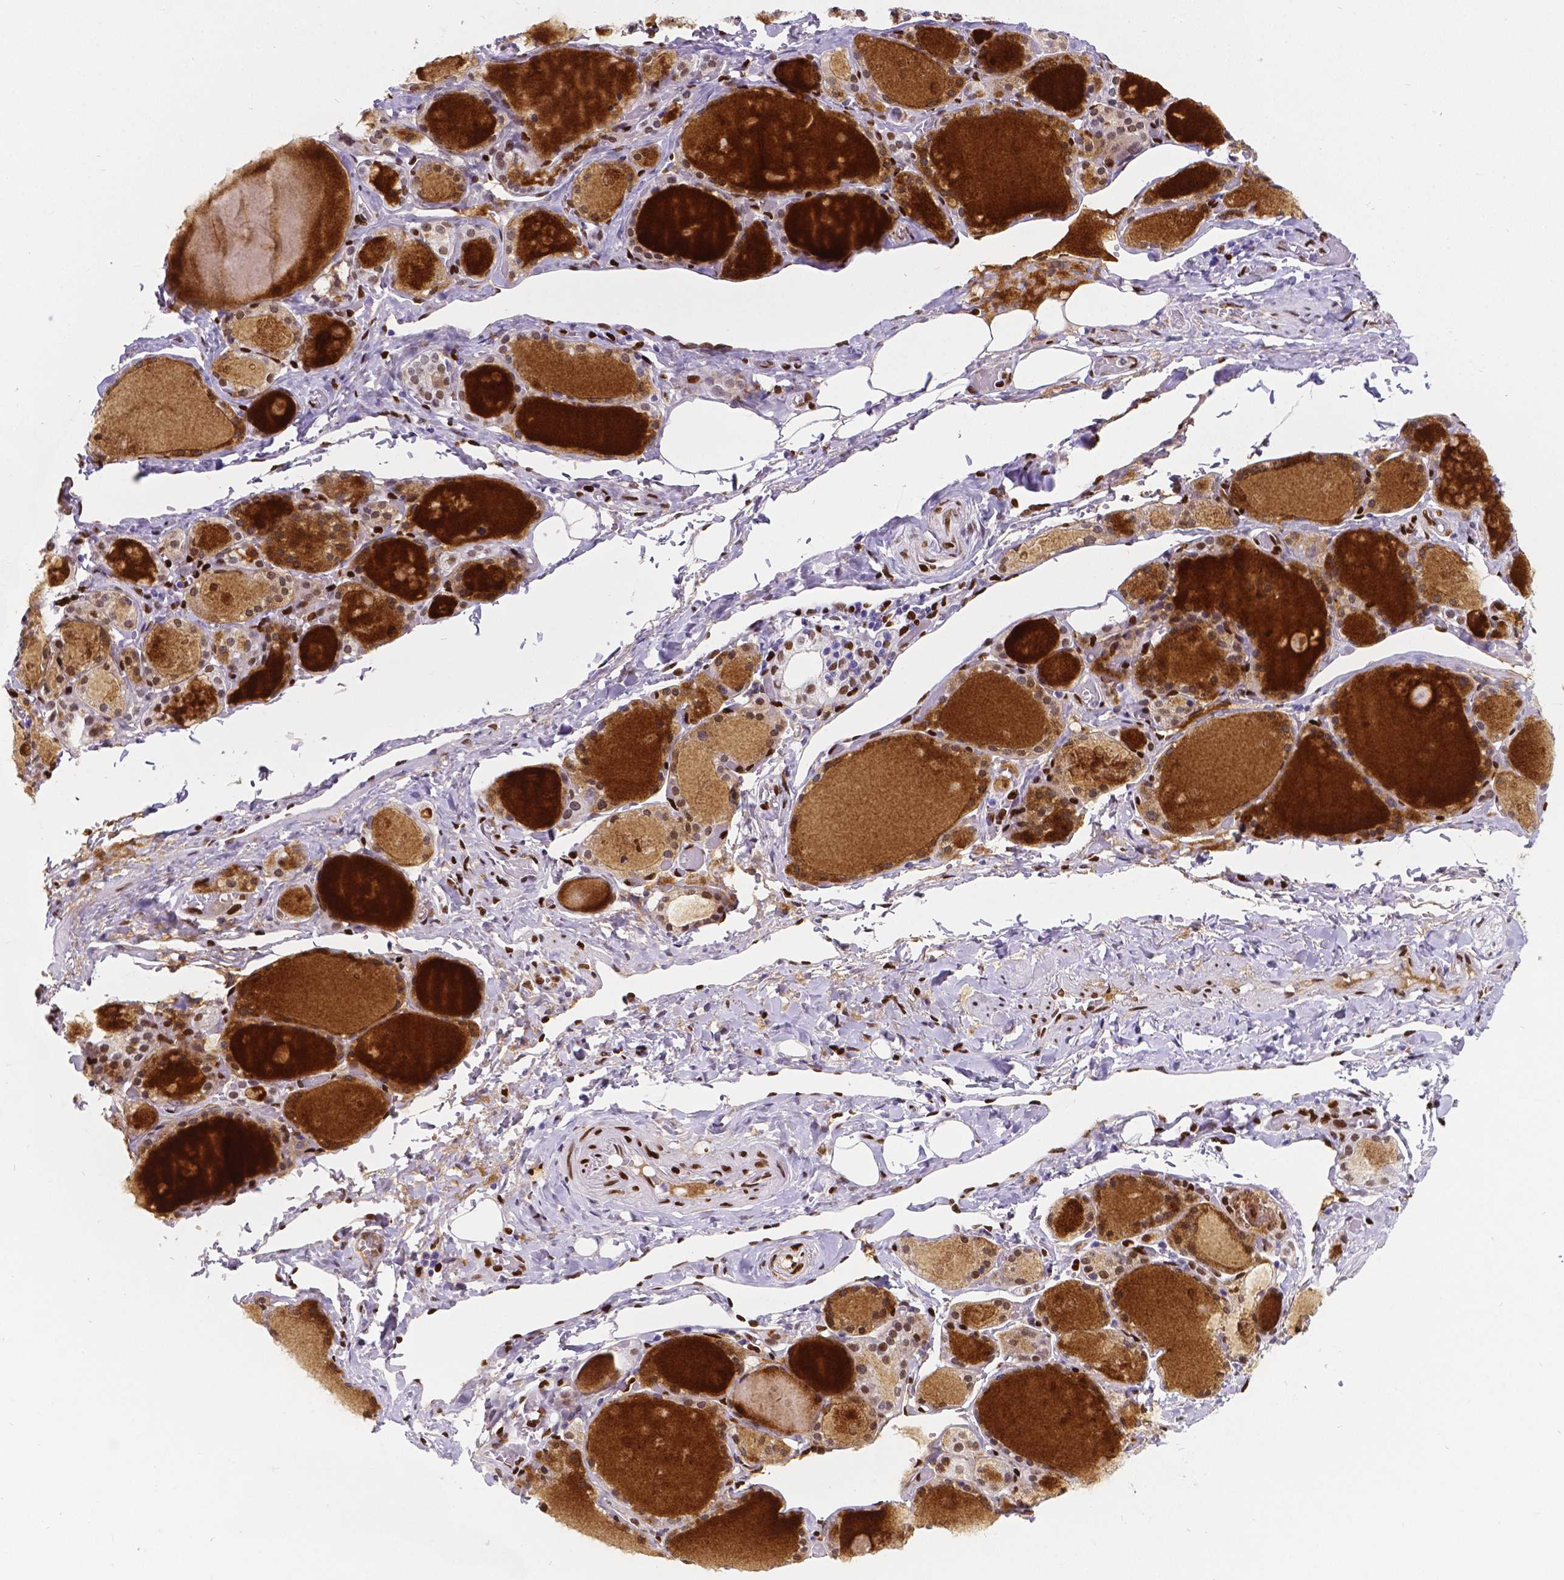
{"staining": {"intensity": "moderate", "quantity": ">75%", "location": "nuclear"}, "tissue": "thyroid gland", "cell_type": "Glandular cells", "image_type": "normal", "snomed": [{"axis": "morphology", "description": "Normal tissue, NOS"}, {"axis": "topography", "description": "Thyroid gland"}], "caption": "Protein expression analysis of normal thyroid gland reveals moderate nuclear staining in about >75% of glandular cells.", "gene": "MEF2C", "patient": {"sex": "male", "age": 68}}